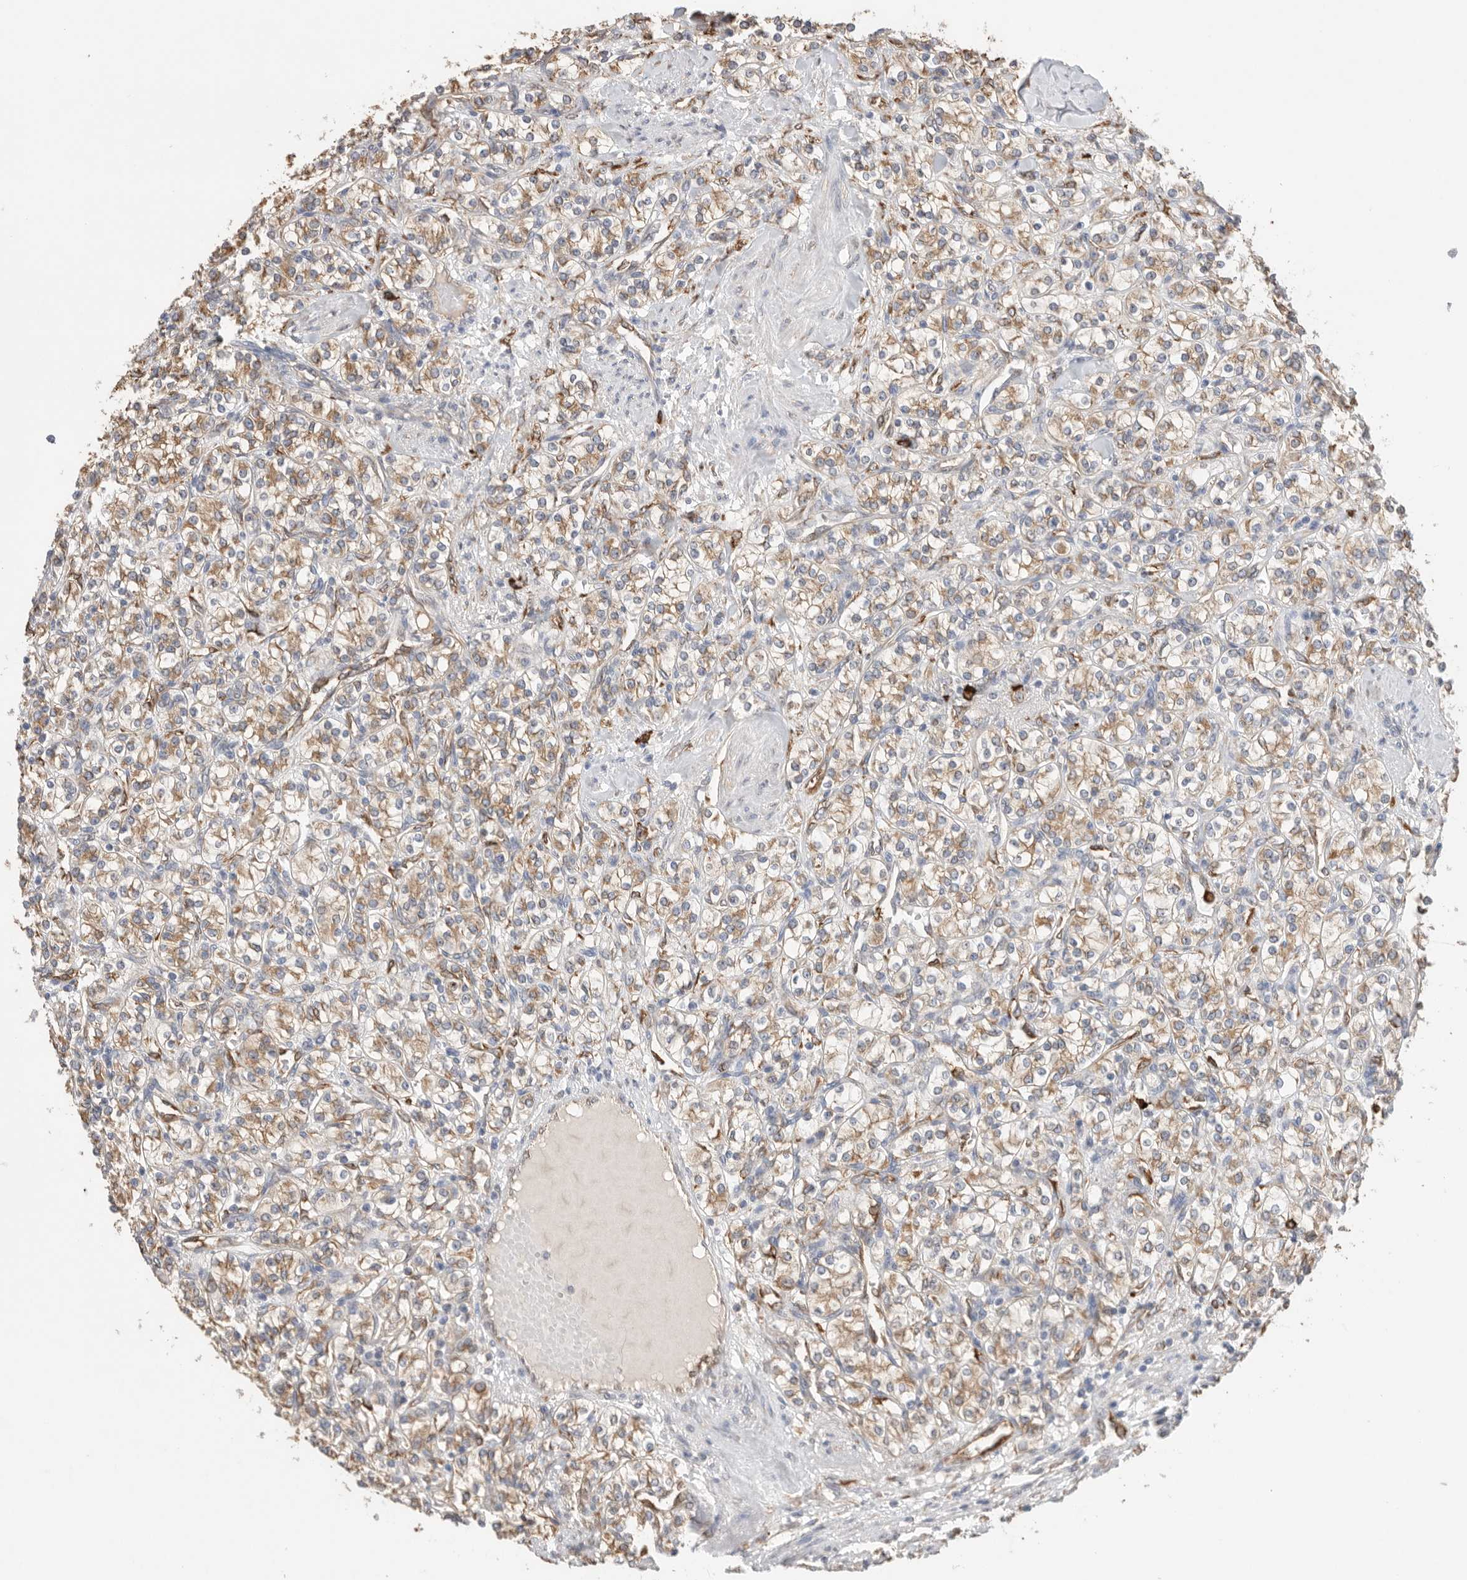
{"staining": {"intensity": "moderate", "quantity": ">75%", "location": "cytoplasmic/membranous"}, "tissue": "renal cancer", "cell_type": "Tumor cells", "image_type": "cancer", "snomed": [{"axis": "morphology", "description": "Adenocarcinoma, NOS"}, {"axis": "topography", "description": "Kidney"}], "caption": "There is medium levels of moderate cytoplasmic/membranous staining in tumor cells of renal cancer (adenocarcinoma), as demonstrated by immunohistochemical staining (brown color).", "gene": "BLOC1S5", "patient": {"sex": "male", "age": 77}}